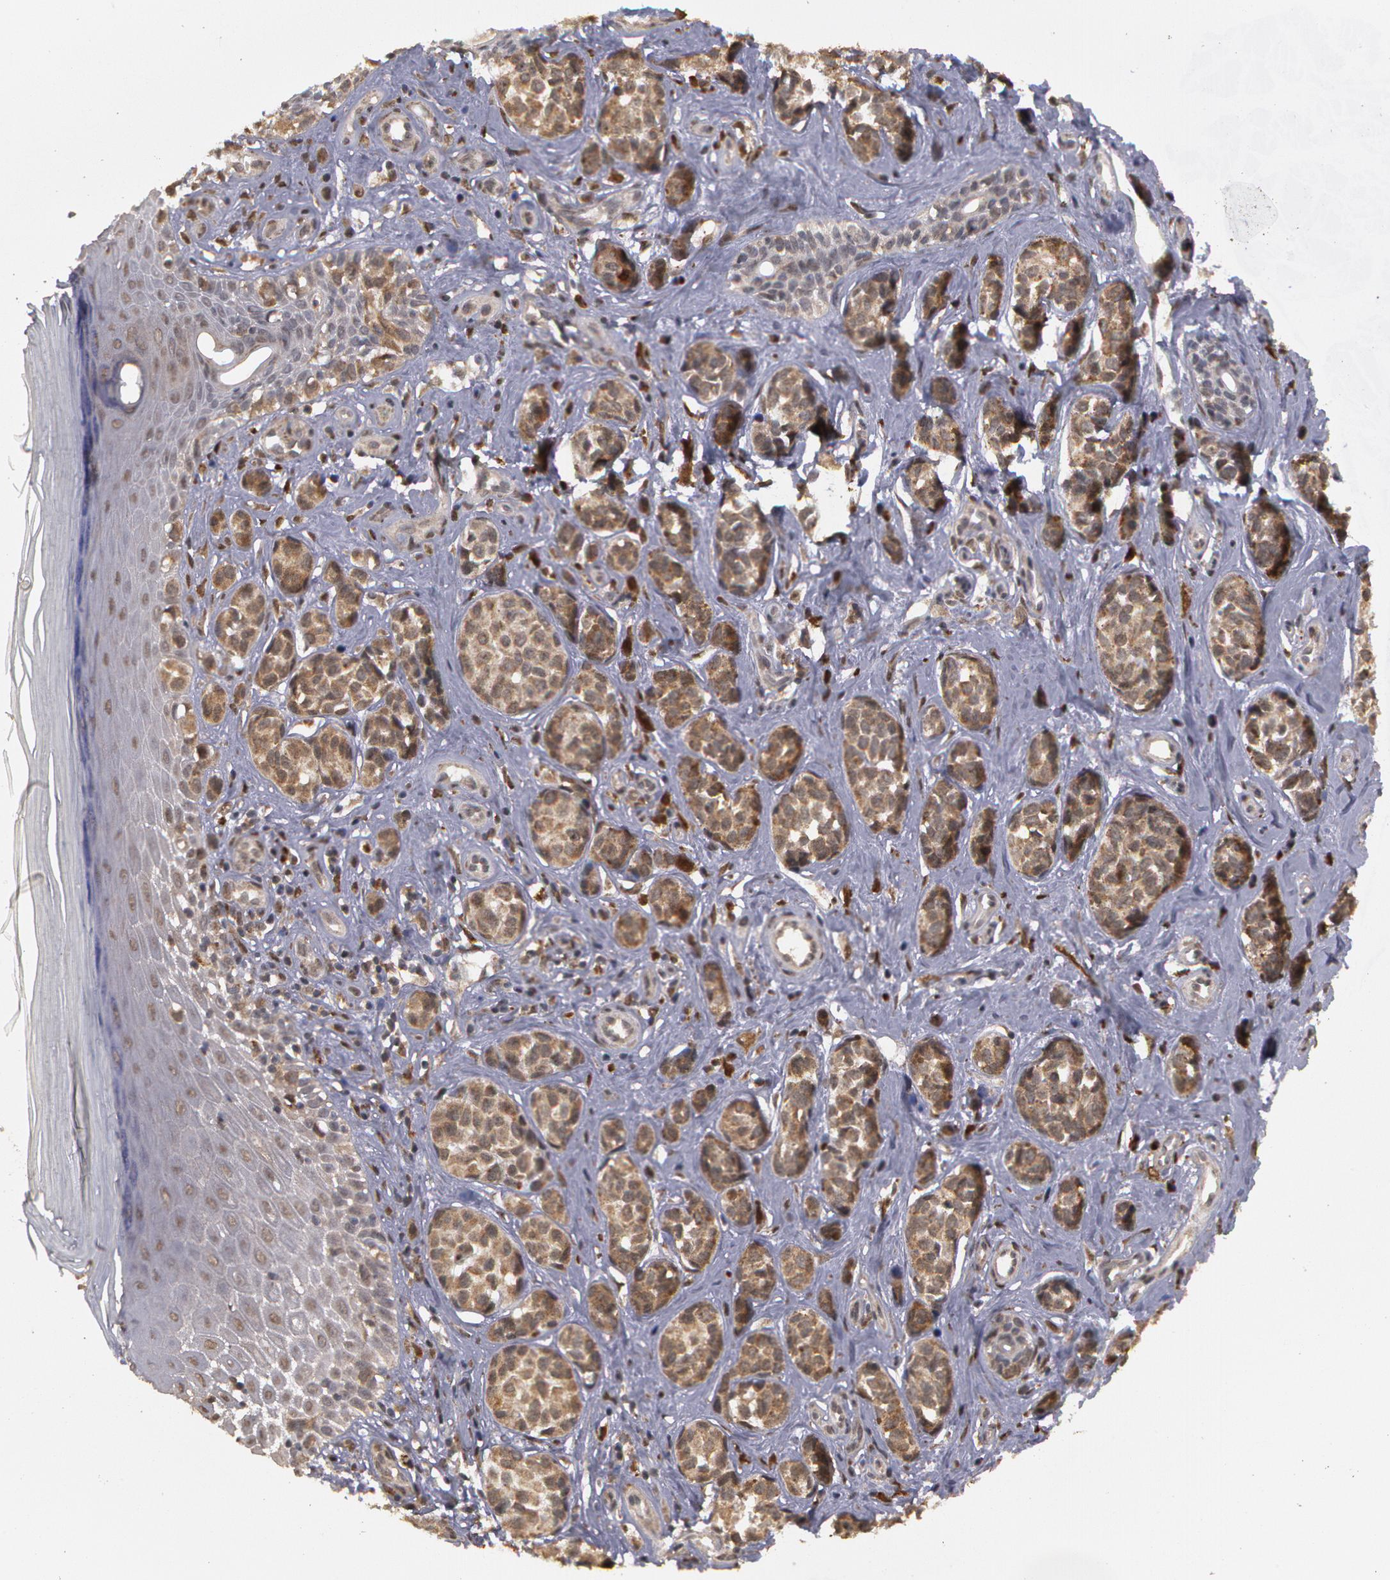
{"staining": {"intensity": "strong", "quantity": ">75%", "location": "cytoplasmic/membranous"}, "tissue": "melanoma", "cell_type": "Tumor cells", "image_type": "cancer", "snomed": [{"axis": "morphology", "description": "Malignant melanoma, NOS"}, {"axis": "topography", "description": "Skin"}], "caption": "Immunohistochemistry (IHC) staining of malignant melanoma, which displays high levels of strong cytoplasmic/membranous expression in about >75% of tumor cells indicating strong cytoplasmic/membranous protein staining. The staining was performed using DAB (brown) for protein detection and nuclei were counterstained in hematoxylin (blue).", "gene": "GLIS1", "patient": {"sex": "male", "age": 79}}